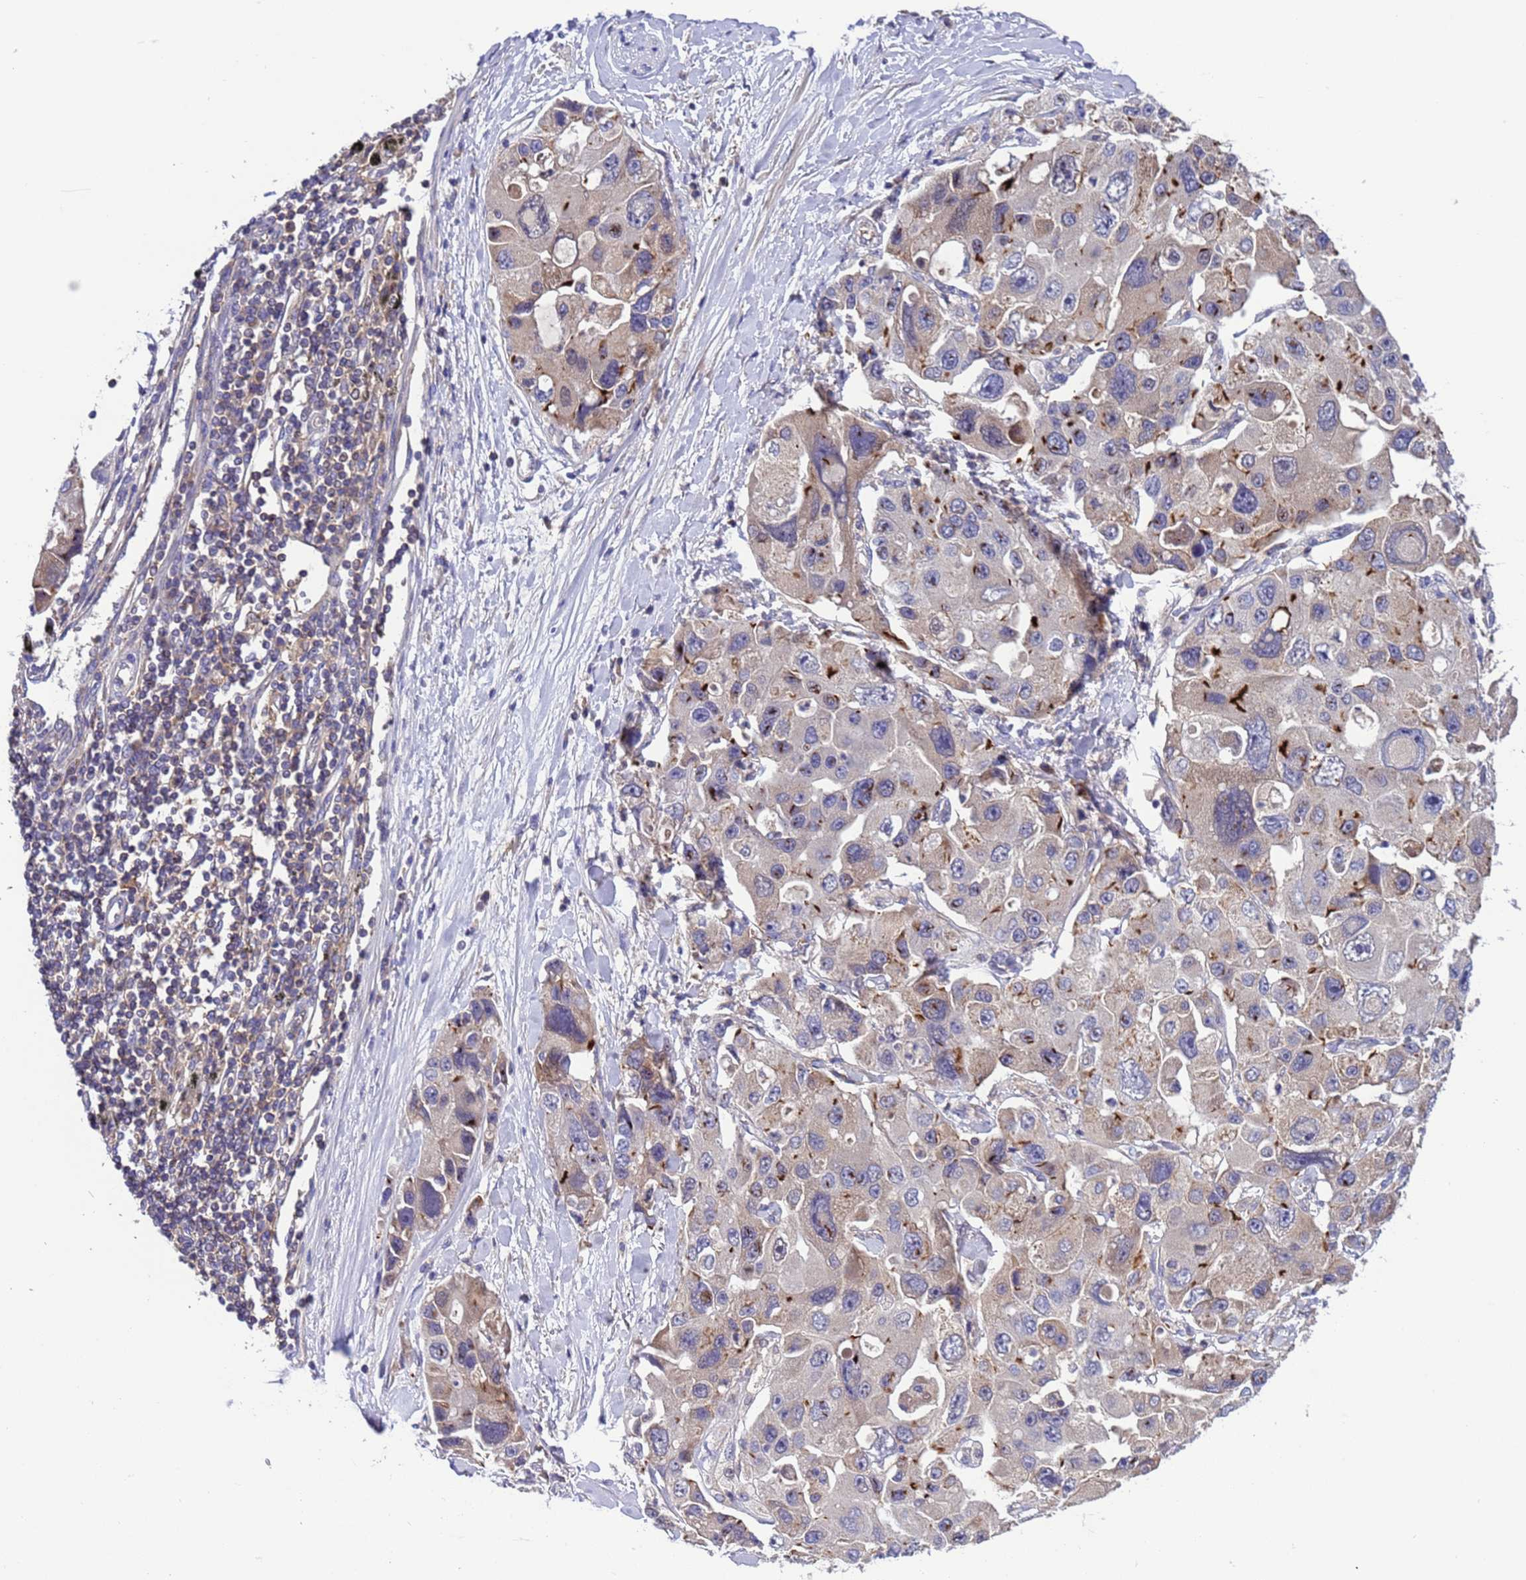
{"staining": {"intensity": "moderate", "quantity": "<25%", "location": "cytoplasmic/membranous"}, "tissue": "lung cancer", "cell_type": "Tumor cells", "image_type": "cancer", "snomed": [{"axis": "morphology", "description": "Adenocarcinoma, NOS"}, {"axis": "topography", "description": "Lung"}], "caption": "Immunohistochemistry (IHC) (DAB (3,3'-diaminobenzidine)) staining of human lung cancer (adenocarcinoma) exhibits moderate cytoplasmic/membranous protein positivity in about <25% of tumor cells. Ihc stains the protein of interest in brown and the nuclei are stained blue.", "gene": "PARP16", "patient": {"sex": "female", "age": 54}}